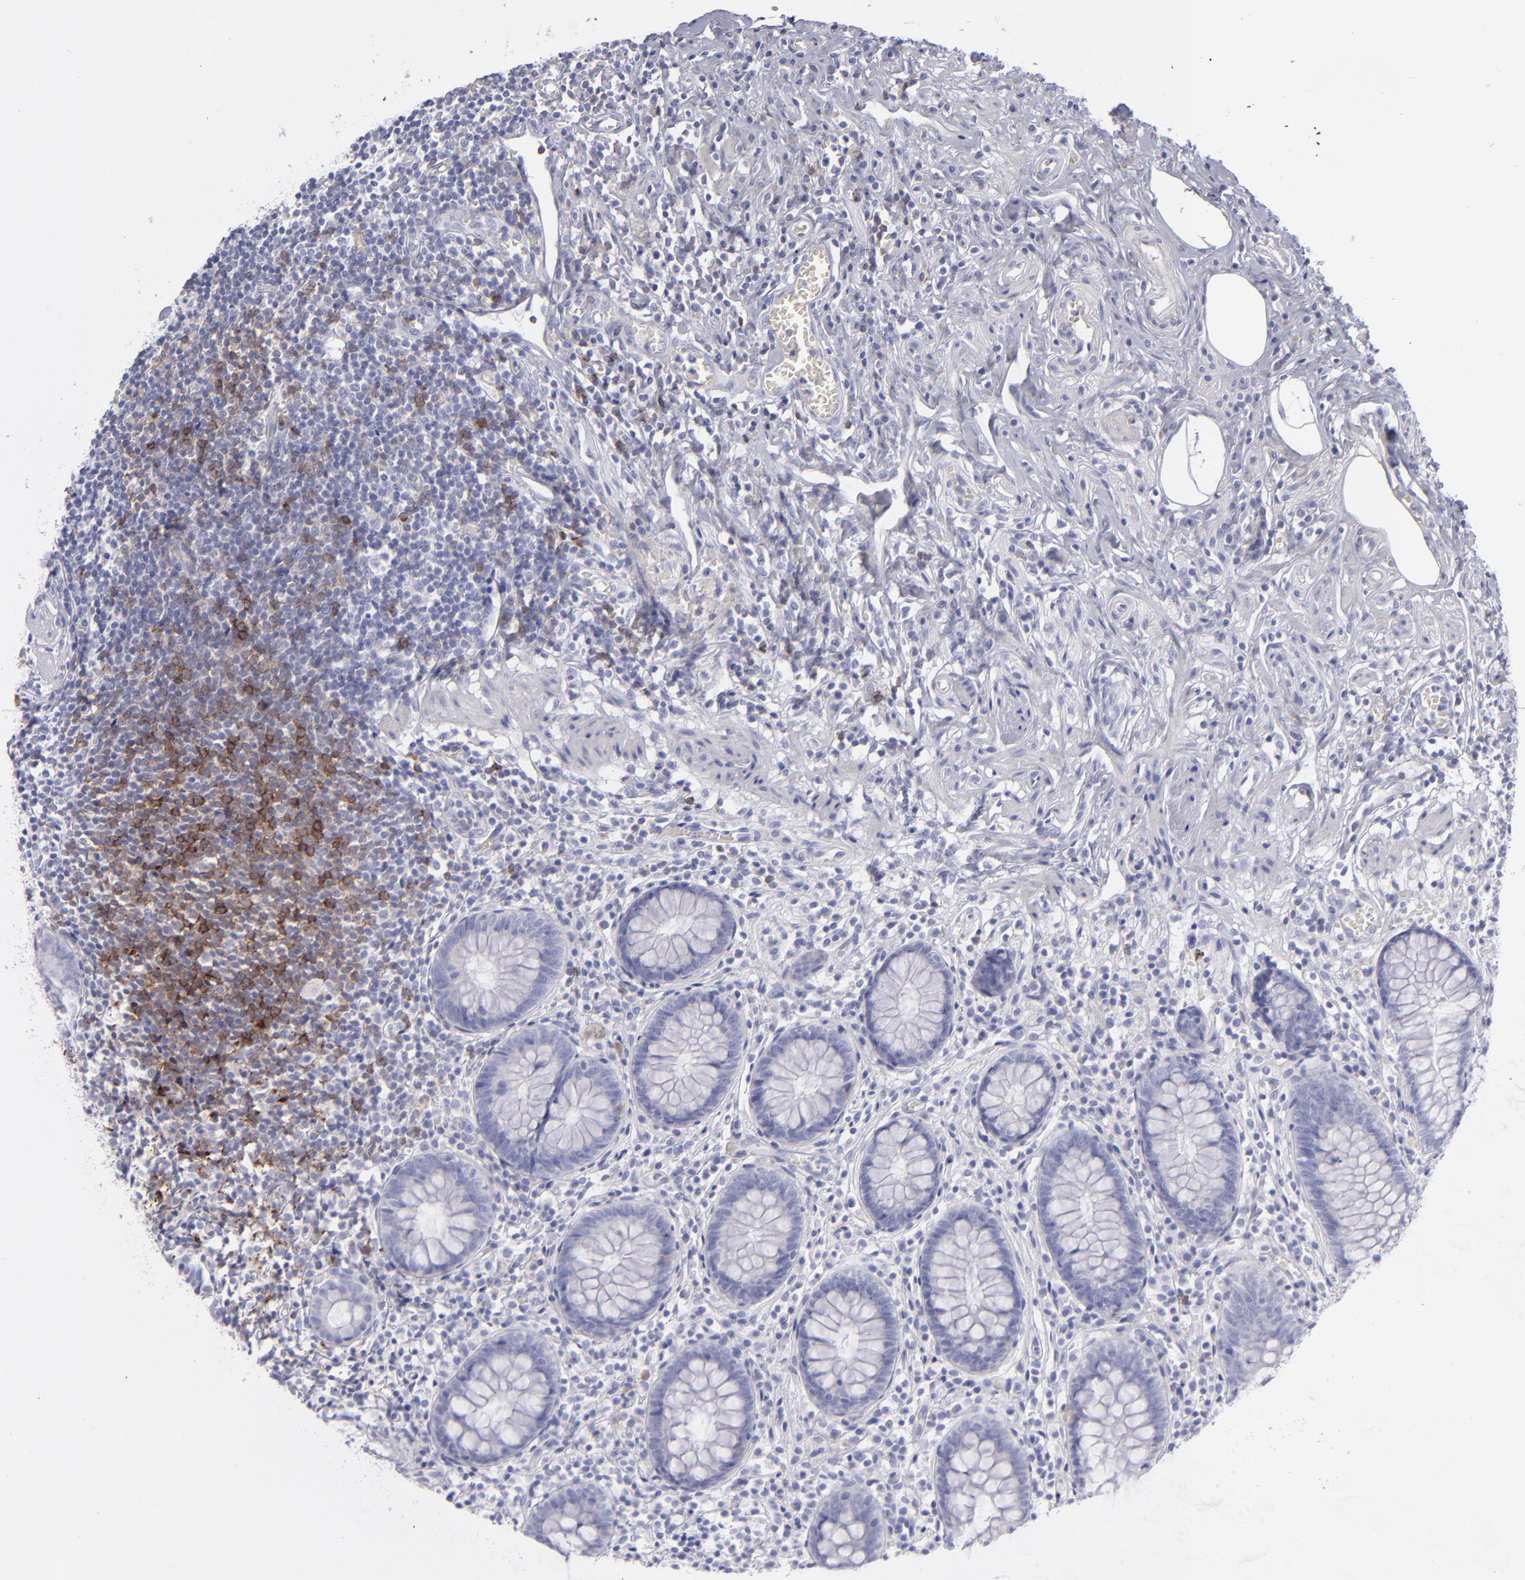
{"staining": {"intensity": "negative", "quantity": "none", "location": "none"}, "tissue": "appendix", "cell_type": "Glandular cells", "image_type": "normal", "snomed": [{"axis": "morphology", "description": "Normal tissue, NOS"}, {"axis": "topography", "description": "Appendix"}], "caption": "There is no significant staining in glandular cells of appendix. (Brightfield microscopy of DAB (3,3'-diaminobenzidine) IHC at high magnification).", "gene": "CD22", "patient": {"sex": "male", "age": 38}}